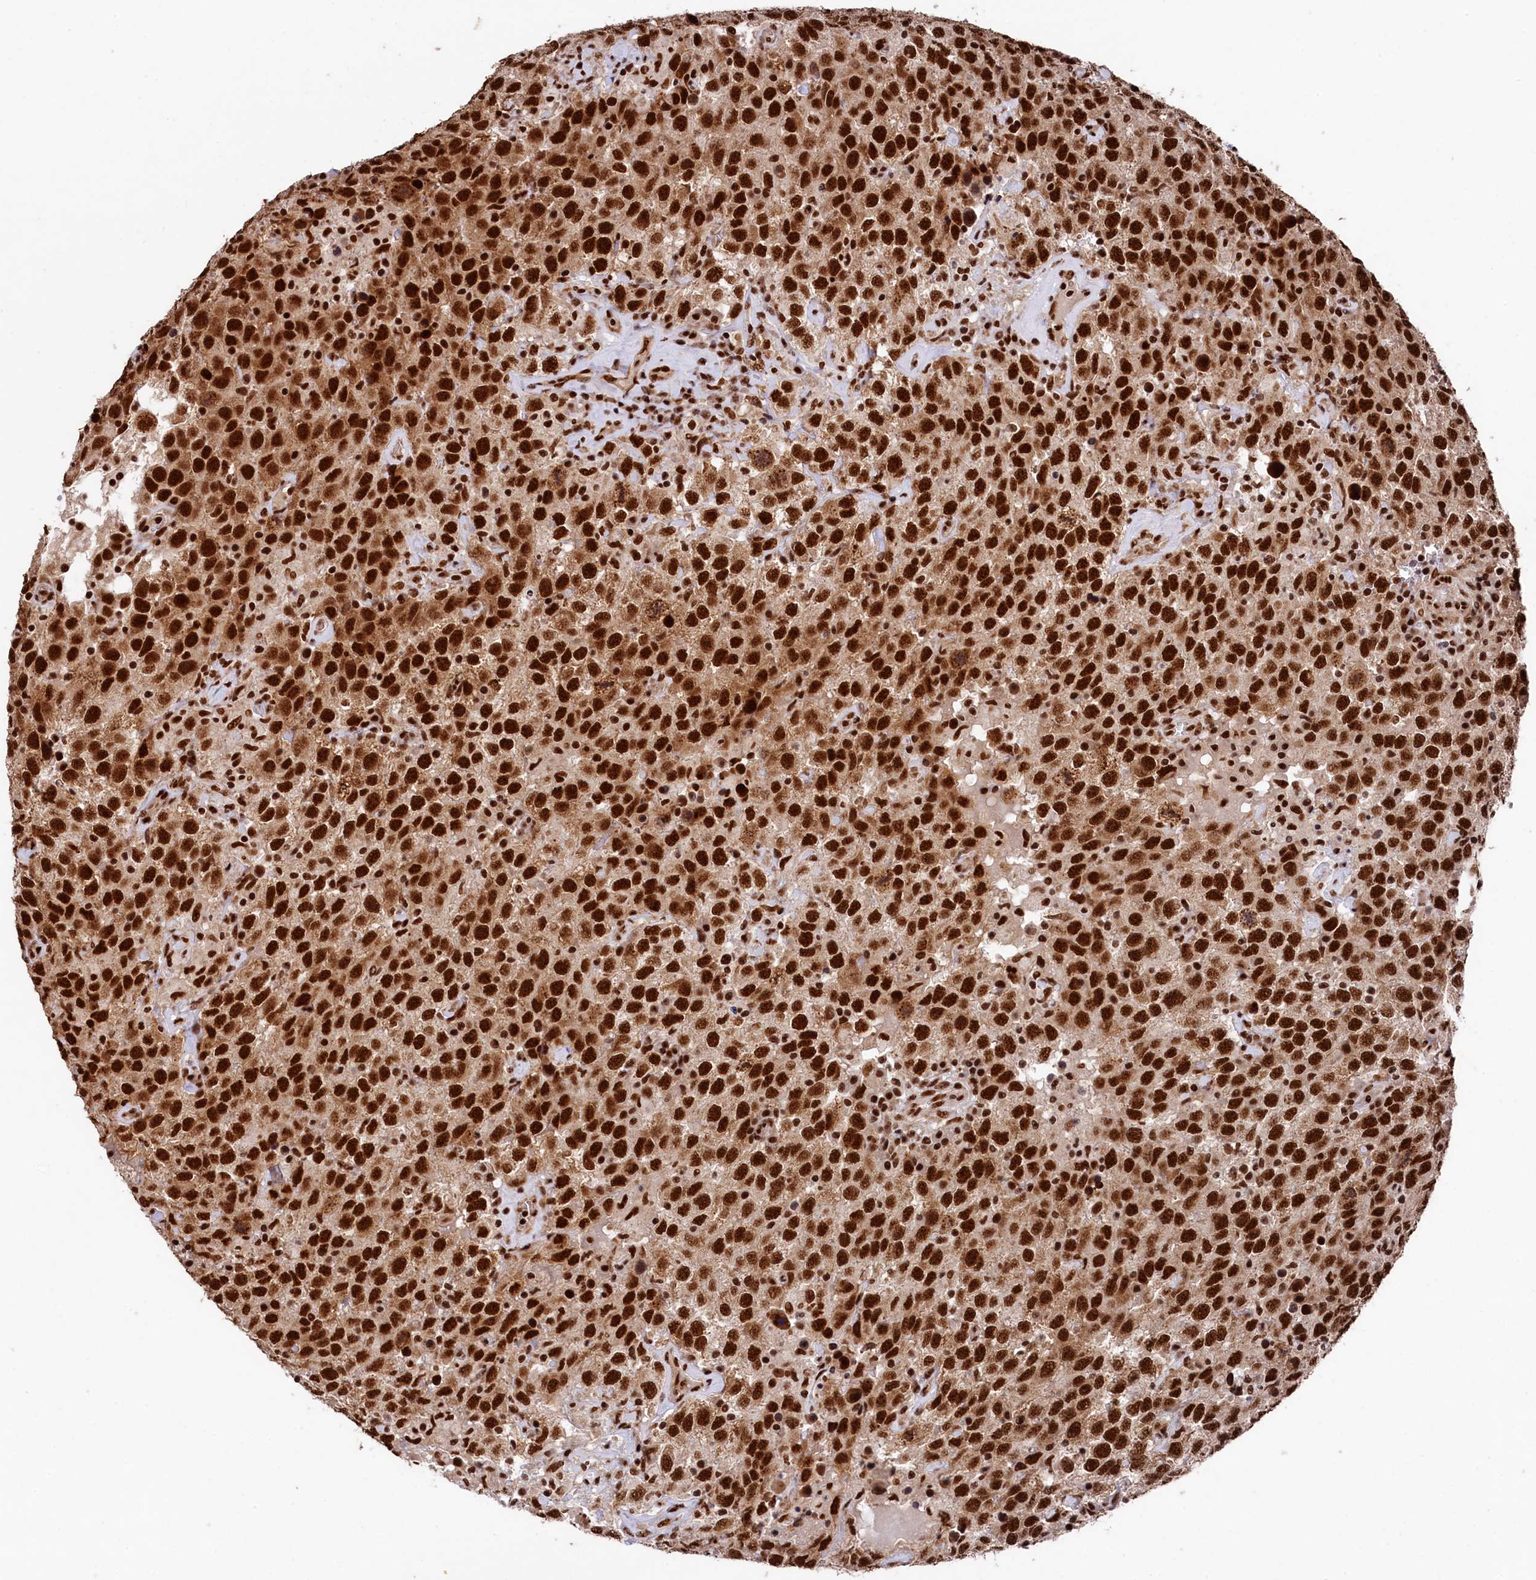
{"staining": {"intensity": "strong", "quantity": ">75%", "location": "nuclear"}, "tissue": "testis cancer", "cell_type": "Tumor cells", "image_type": "cancer", "snomed": [{"axis": "morphology", "description": "Seminoma, NOS"}, {"axis": "topography", "description": "Testis"}], "caption": "Testis cancer was stained to show a protein in brown. There is high levels of strong nuclear expression in approximately >75% of tumor cells.", "gene": "PRPF31", "patient": {"sex": "male", "age": 41}}